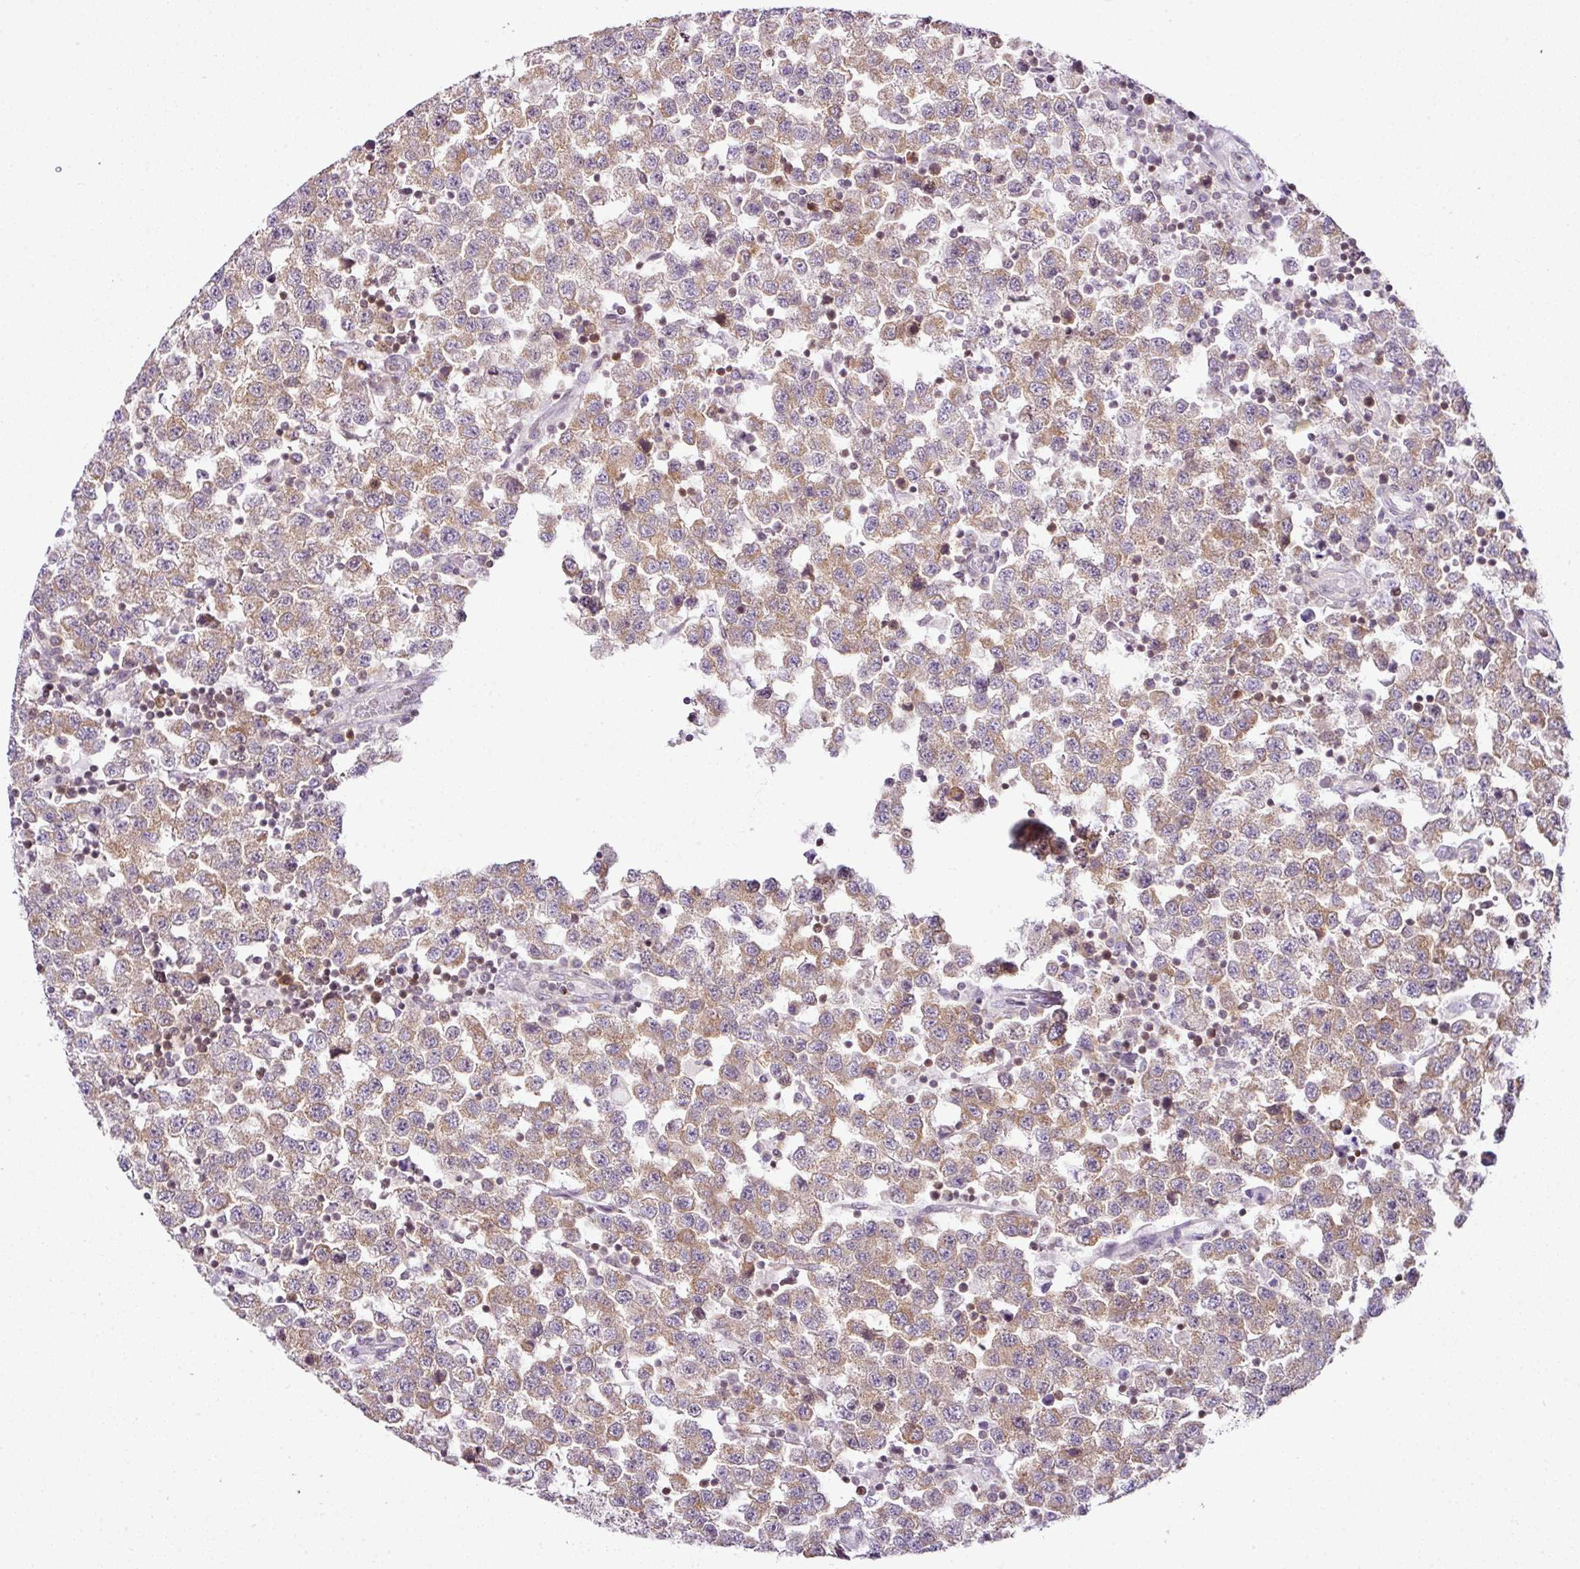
{"staining": {"intensity": "moderate", "quantity": ">75%", "location": "cytoplasmic/membranous"}, "tissue": "testis cancer", "cell_type": "Tumor cells", "image_type": "cancer", "snomed": [{"axis": "morphology", "description": "Seminoma, NOS"}, {"axis": "topography", "description": "Testis"}], "caption": "Seminoma (testis) stained with DAB (3,3'-diaminobenzidine) immunohistochemistry exhibits medium levels of moderate cytoplasmic/membranous expression in approximately >75% of tumor cells.", "gene": "FAM32A", "patient": {"sex": "male", "age": 34}}